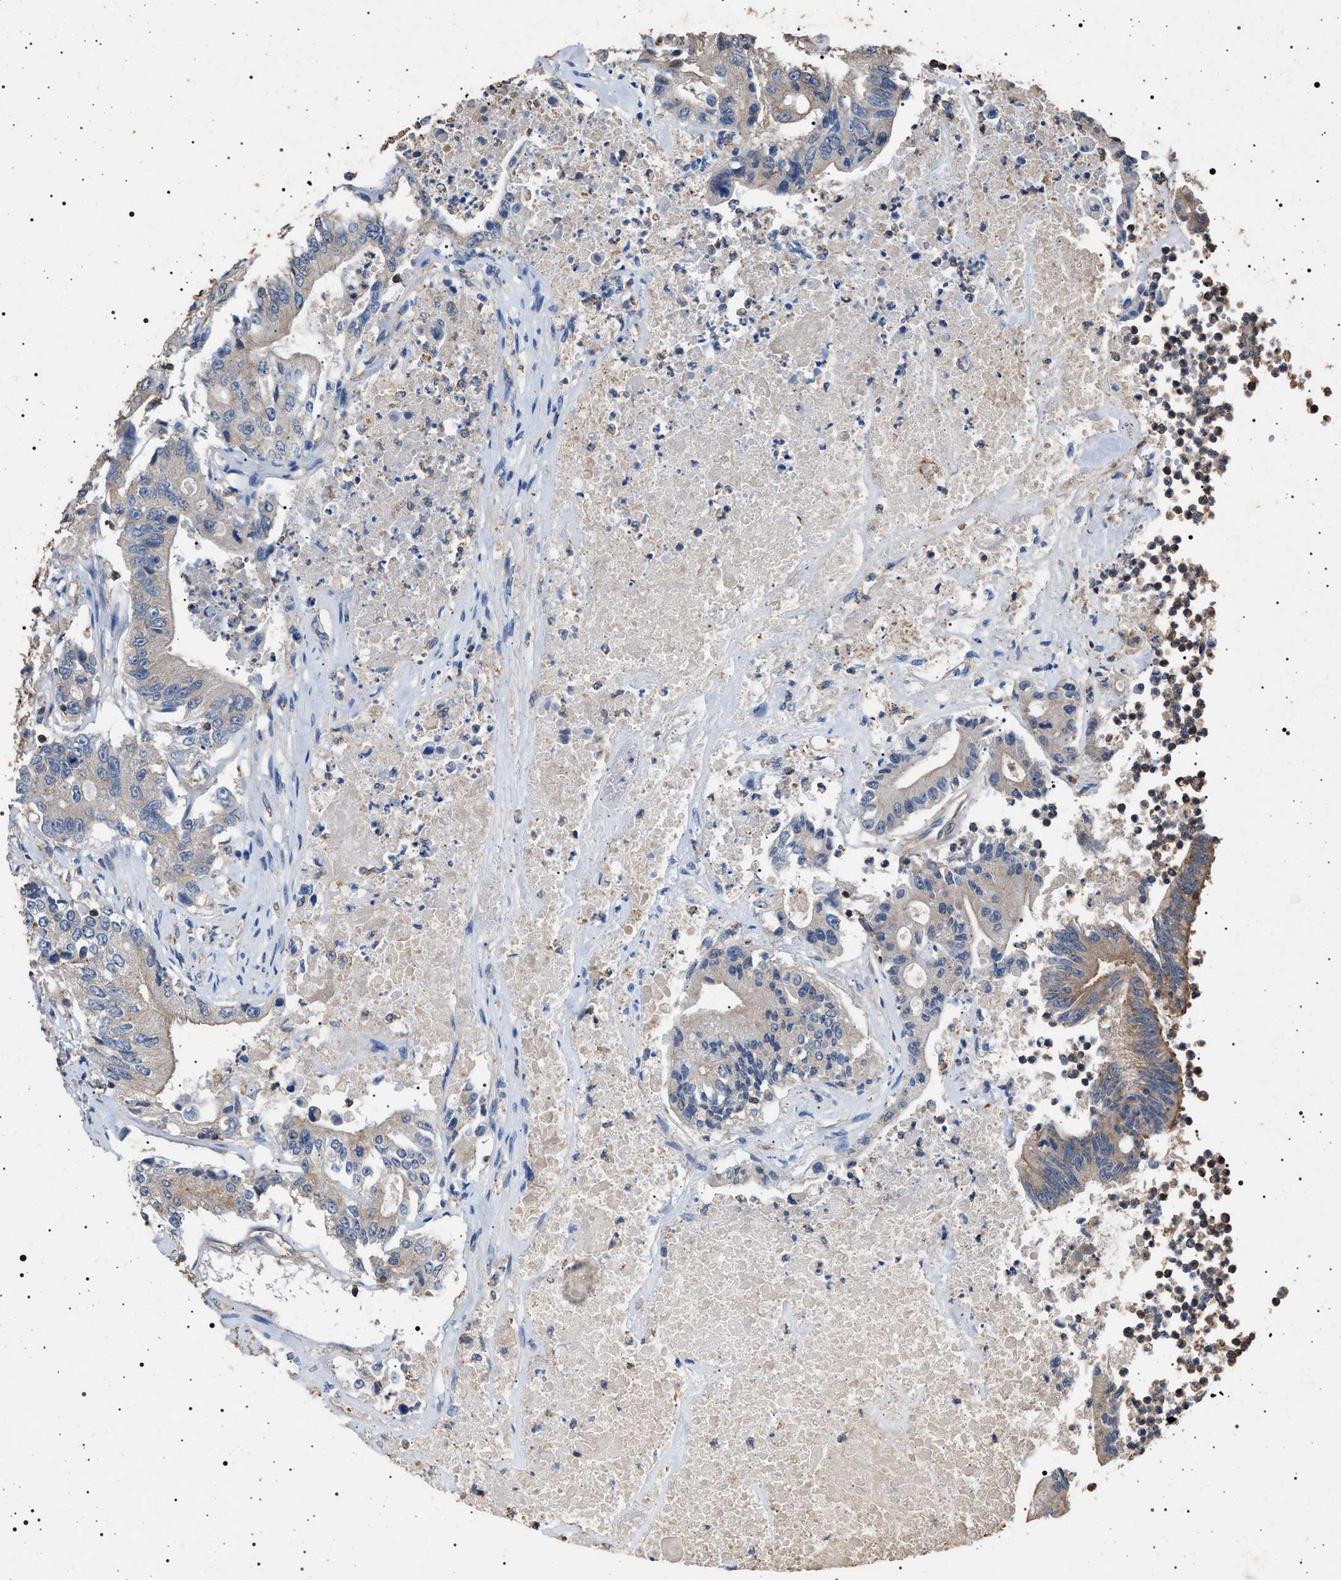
{"staining": {"intensity": "weak", "quantity": "<25%", "location": "cytoplasmic/membranous"}, "tissue": "colorectal cancer", "cell_type": "Tumor cells", "image_type": "cancer", "snomed": [{"axis": "morphology", "description": "Adenocarcinoma, NOS"}, {"axis": "topography", "description": "Colon"}], "caption": "High power microscopy photomicrograph of an immunohistochemistry histopathology image of colorectal cancer, revealing no significant expression in tumor cells.", "gene": "SMAP2", "patient": {"sex": "female", "age": 77}}